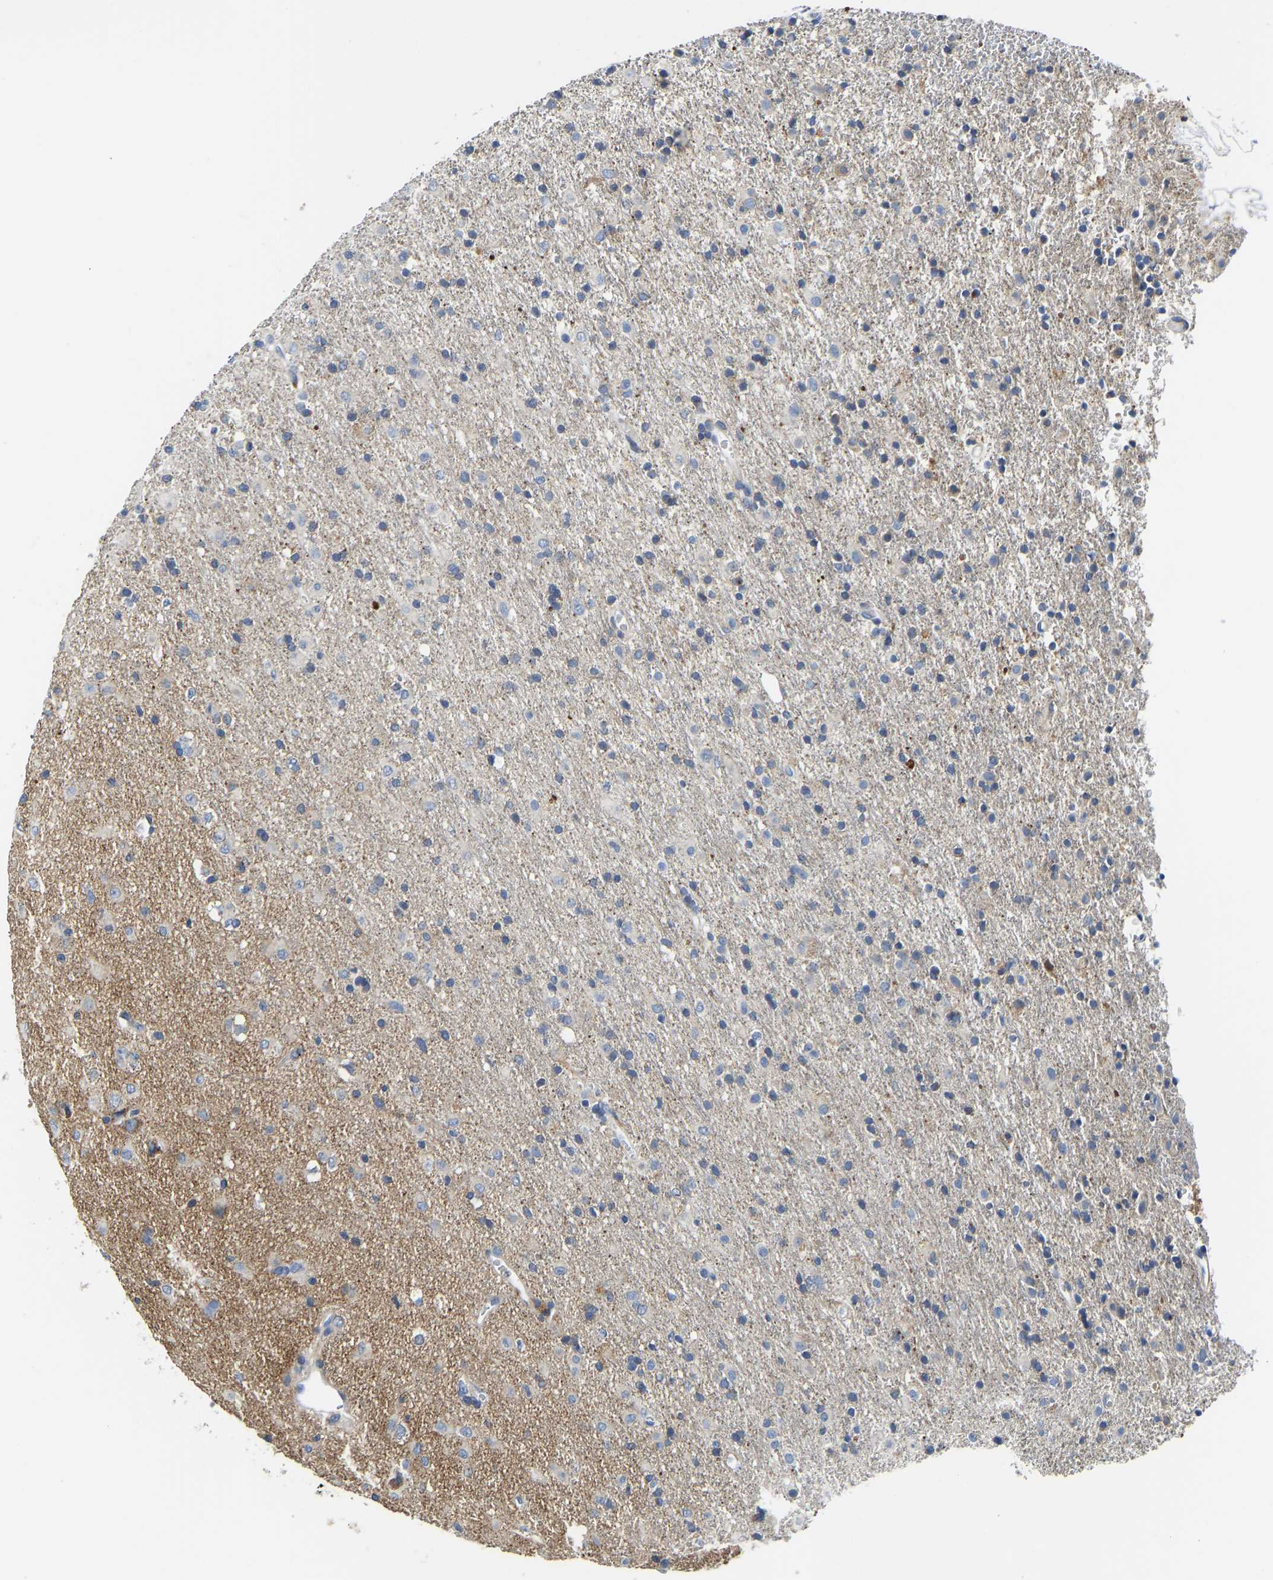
{"staining": {"intensity": "weak", "quantity": "<25%", "location": "cytoplasmic/membranous"}, "tissue": "glioma", "cell_type": "Tumor cells", "image_type": "cancer", "snomed": [{"axis": "morphology", "description": "Glioma, malignant, Low grade"}, {"axis": "topography", "description": "Brain"}], "caption": "Tumor cells show no significant staining in malignant low-grade glioma.", "gene": "ATP6V1E1", "patient": {"sex": "male", "age": 65}}